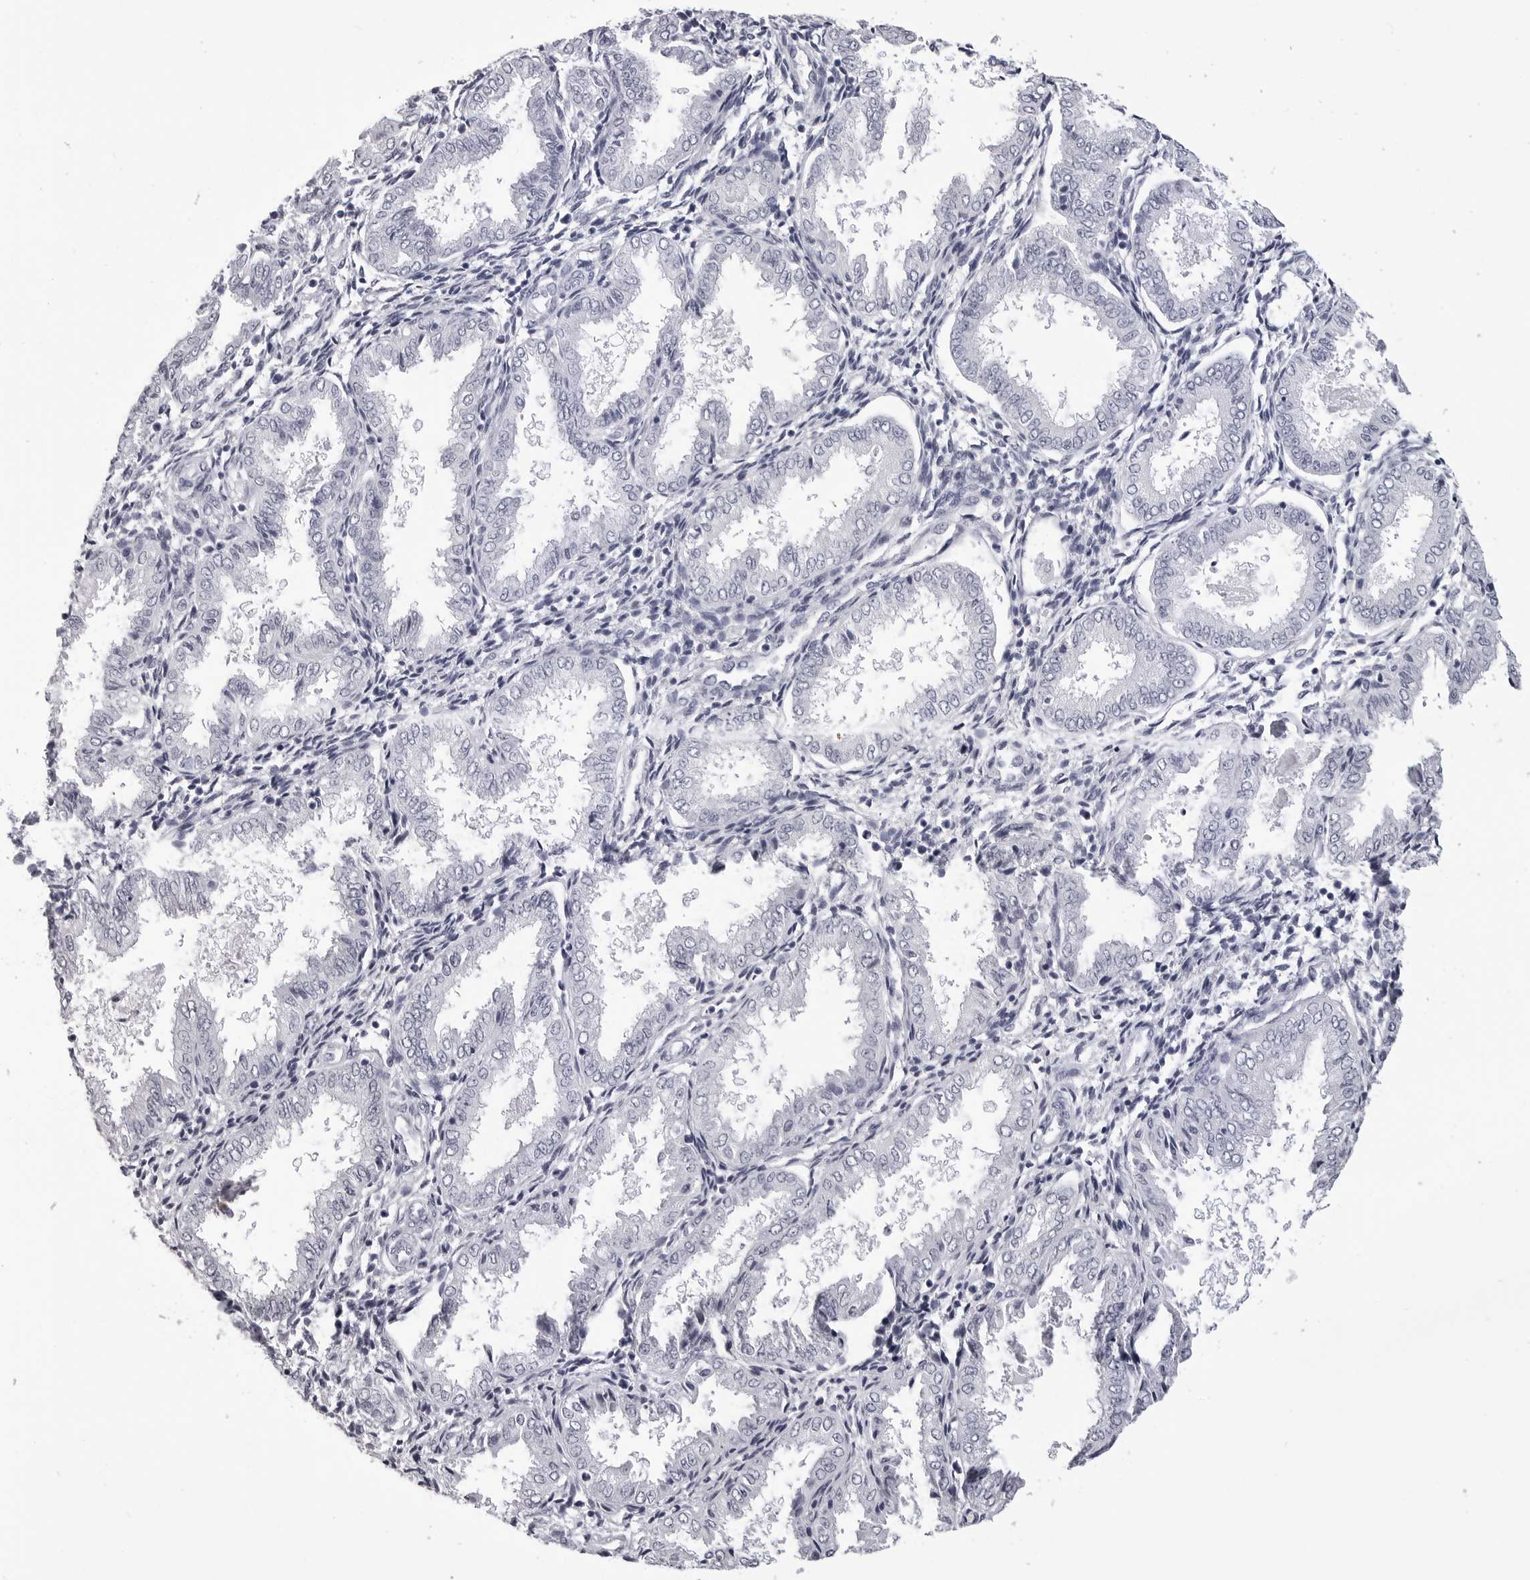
{"staining": {"intensity": "negative", "quantity": "none", "location": "none"}, "tissue": "endometrium", "cell_type": "Cells in endometrial stroma", "image_type": "normal", "snomed": [{"axis": "morphology", "description": "Normal tissue, NOS"}, {"axis": "topography", "description": "Endometrium"}], "caption": "High power microscopy histopathology image of an immunohistochemistry micrograph of unremarkable endometrium, revealing no significant staining in cells in endometrial stroma.", "gene": "LGALS4", "patient": {"sex": "female", "age": 33}}